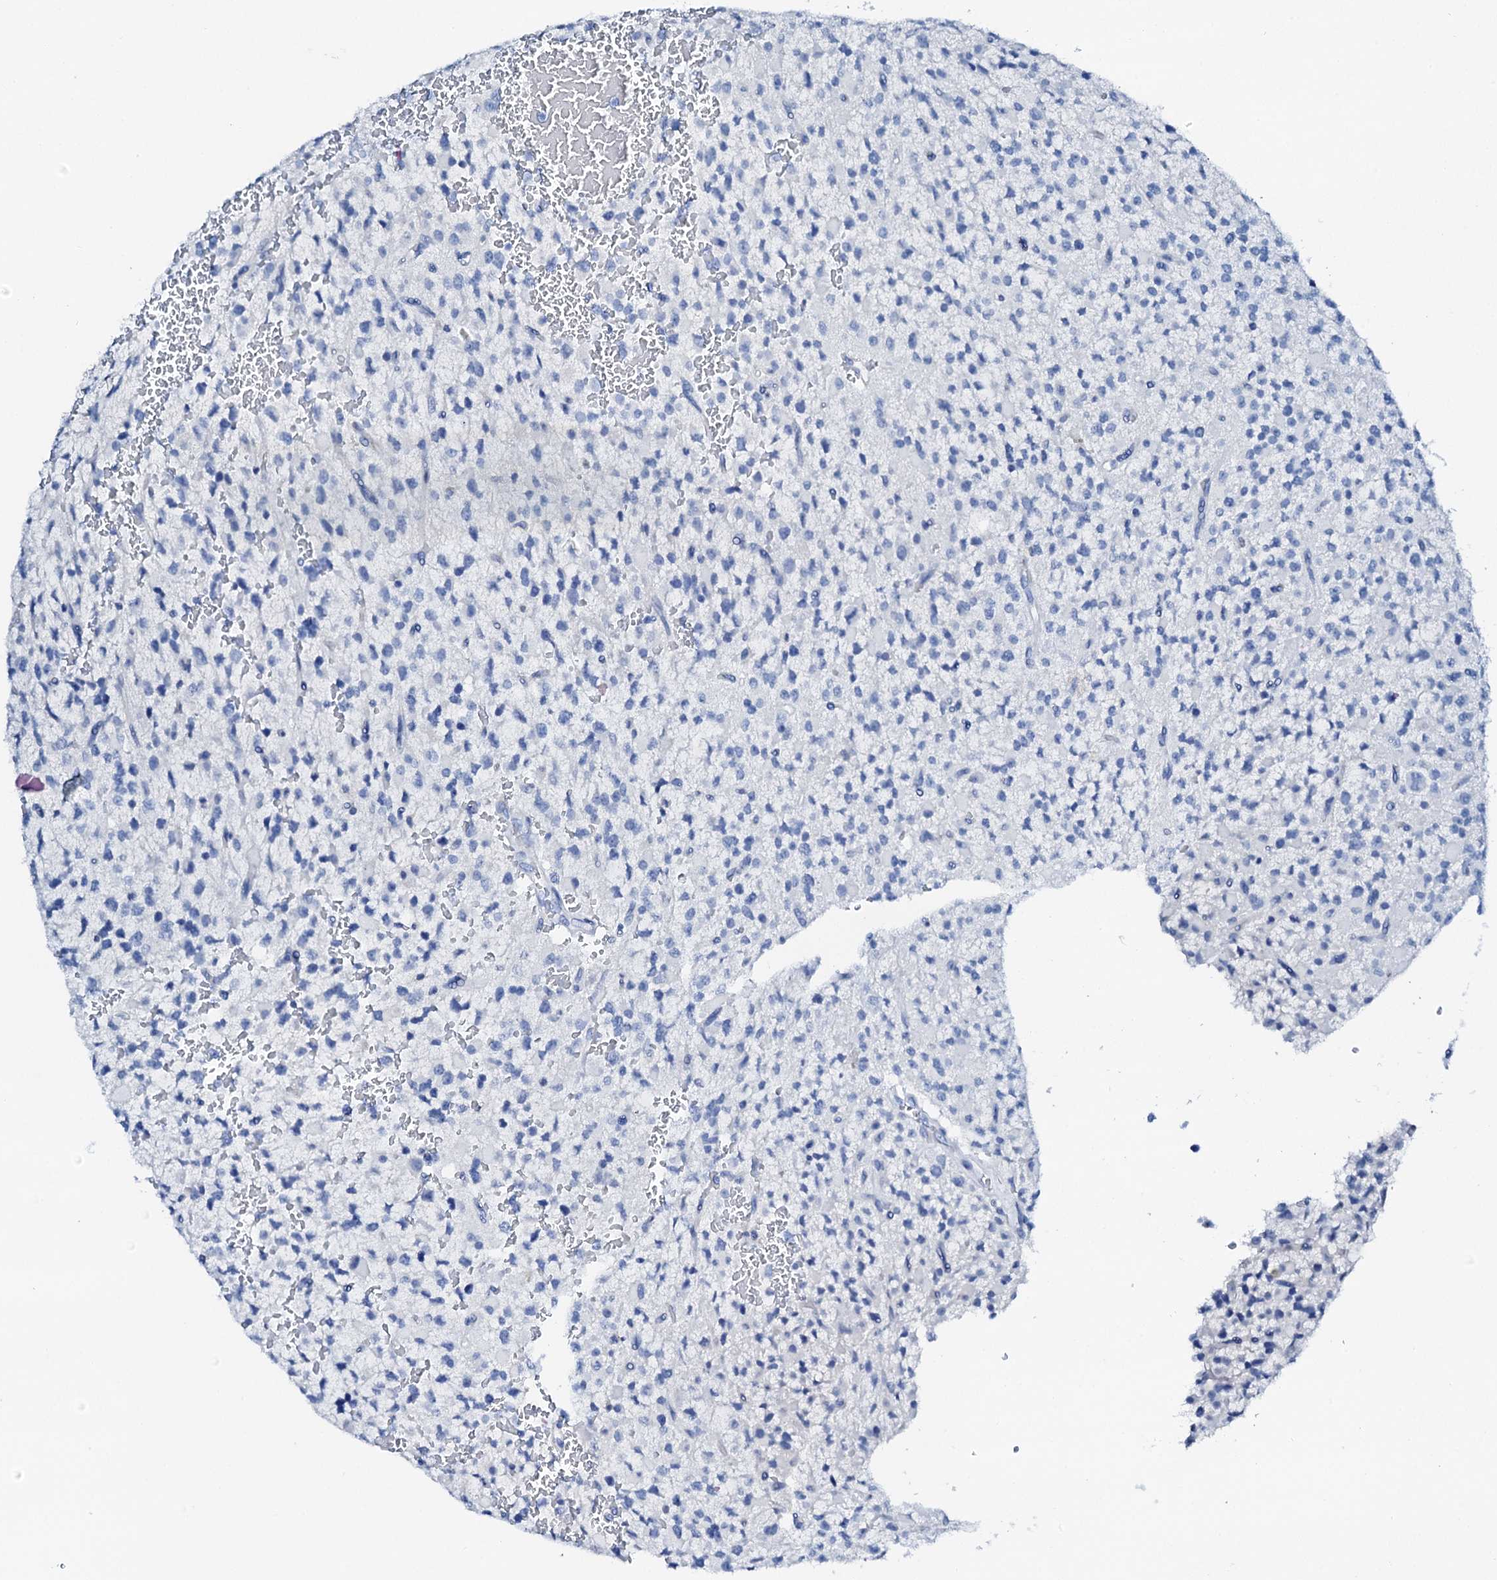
{"staining": {"intensity": "negative", "quantity": "none", "location": "none"}, "tissue": "glioma", "cell_type": "Tumor cells", "image_type": "cancer", "snomed": [{"axis": "morphology", "description": "Glioma, malignant, High grade"}, {"axis": "topography", "description": "Brain"}], "caption": "This is a histopathology image of immunohistochemistry (IHC) staining of glioma, which shows no positivity in tumor cells.", "gene": "PTH", "patient": {"sex": "male", "age": 34}}